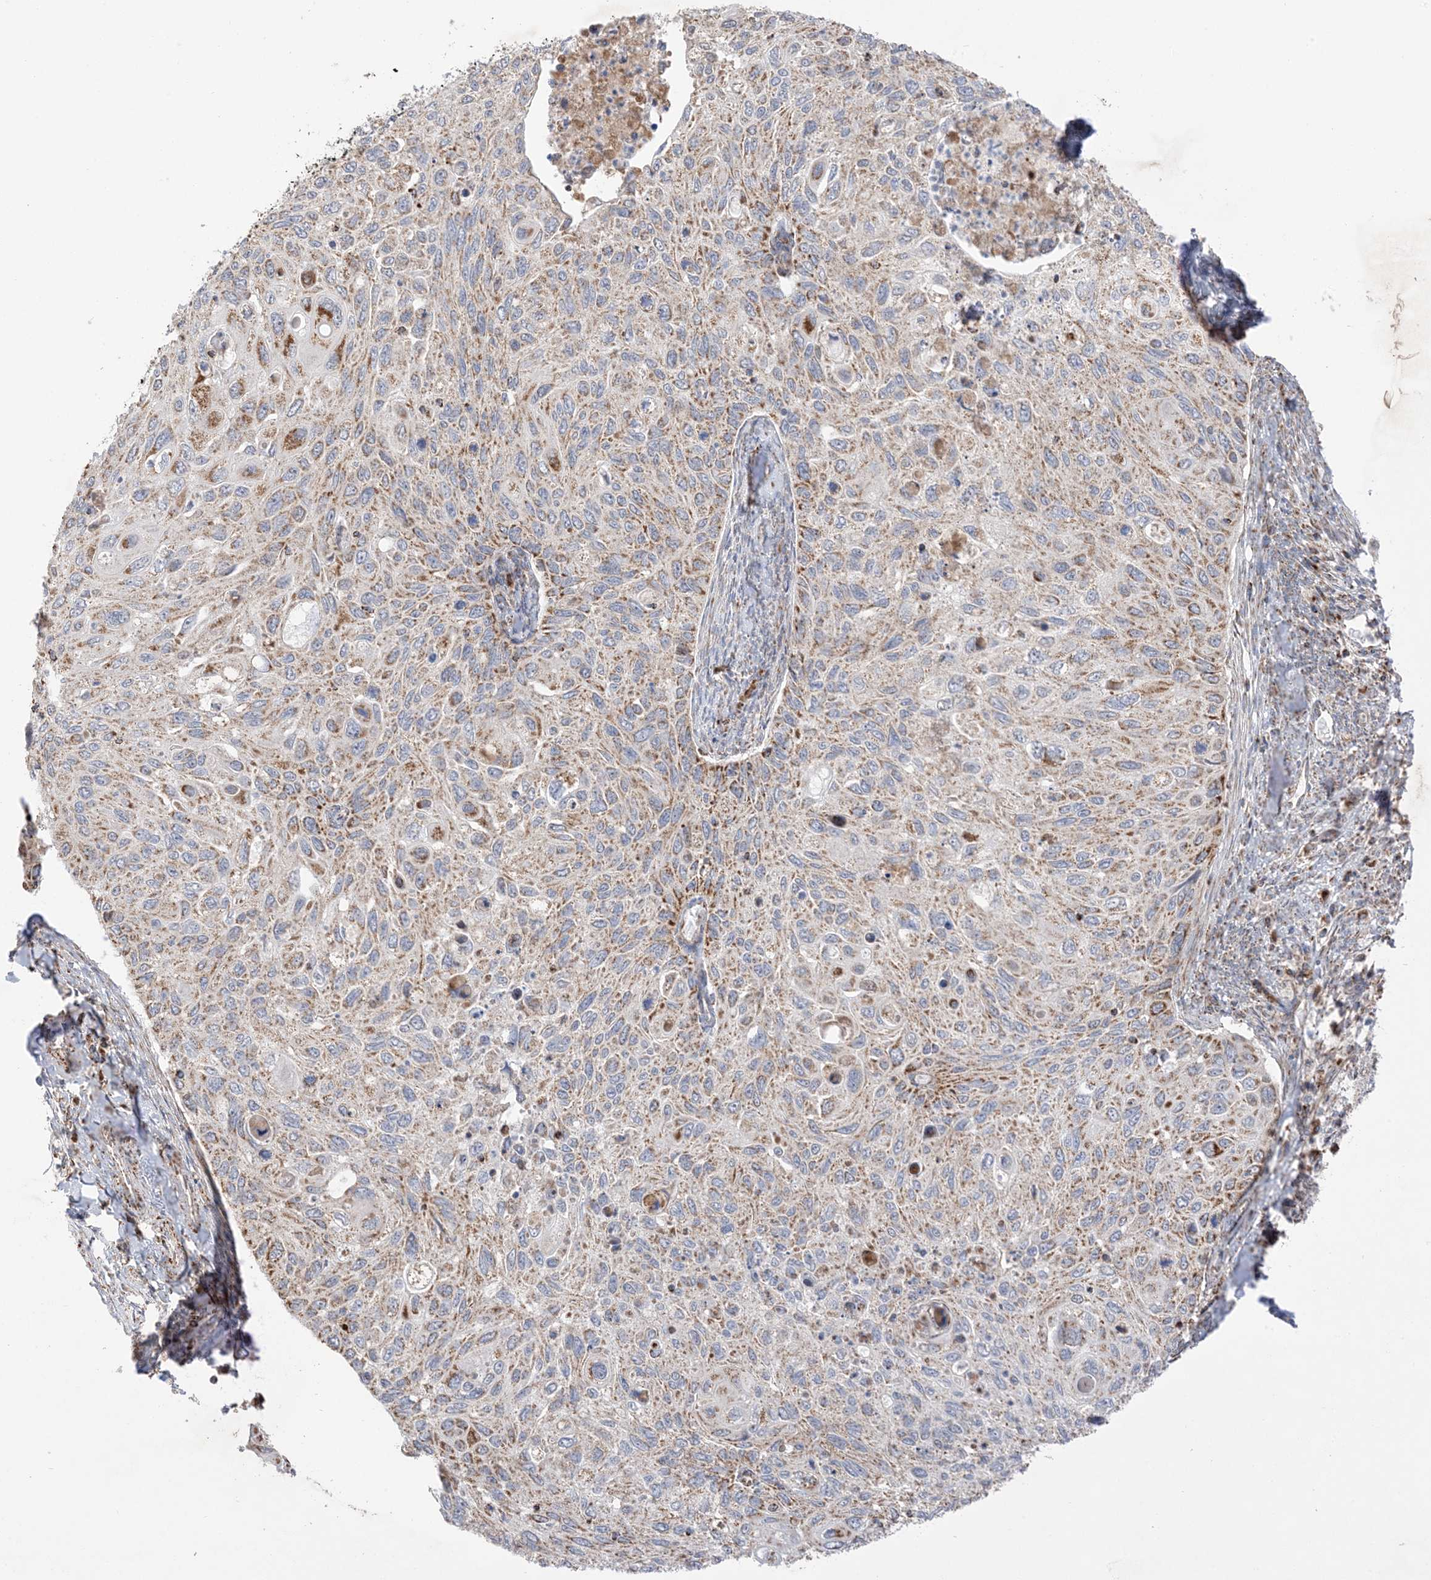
{"staining": {"intensity": "moderate", "quantity": ">75%", "location": "cytoplasmic/membranous"}, "tissue": "cervical cancer", "cell_type": "Tumor cells", "image_type": "cancer", "snomed": [{"axis": "morphology", "description": "Squamous cell carcinoma, NOS"}, {"axis": "topography", "description": "Cervix"}], "caption": "Squamous cell carcinoma (cervical) stained with immunohistochemistry (IHC) demonstrates moderate cytoplasmic/membranous positivity in about >75% of tumor cells.", "gene": "SLC25A12", "patient": {"sex": "female", "age": 70}}